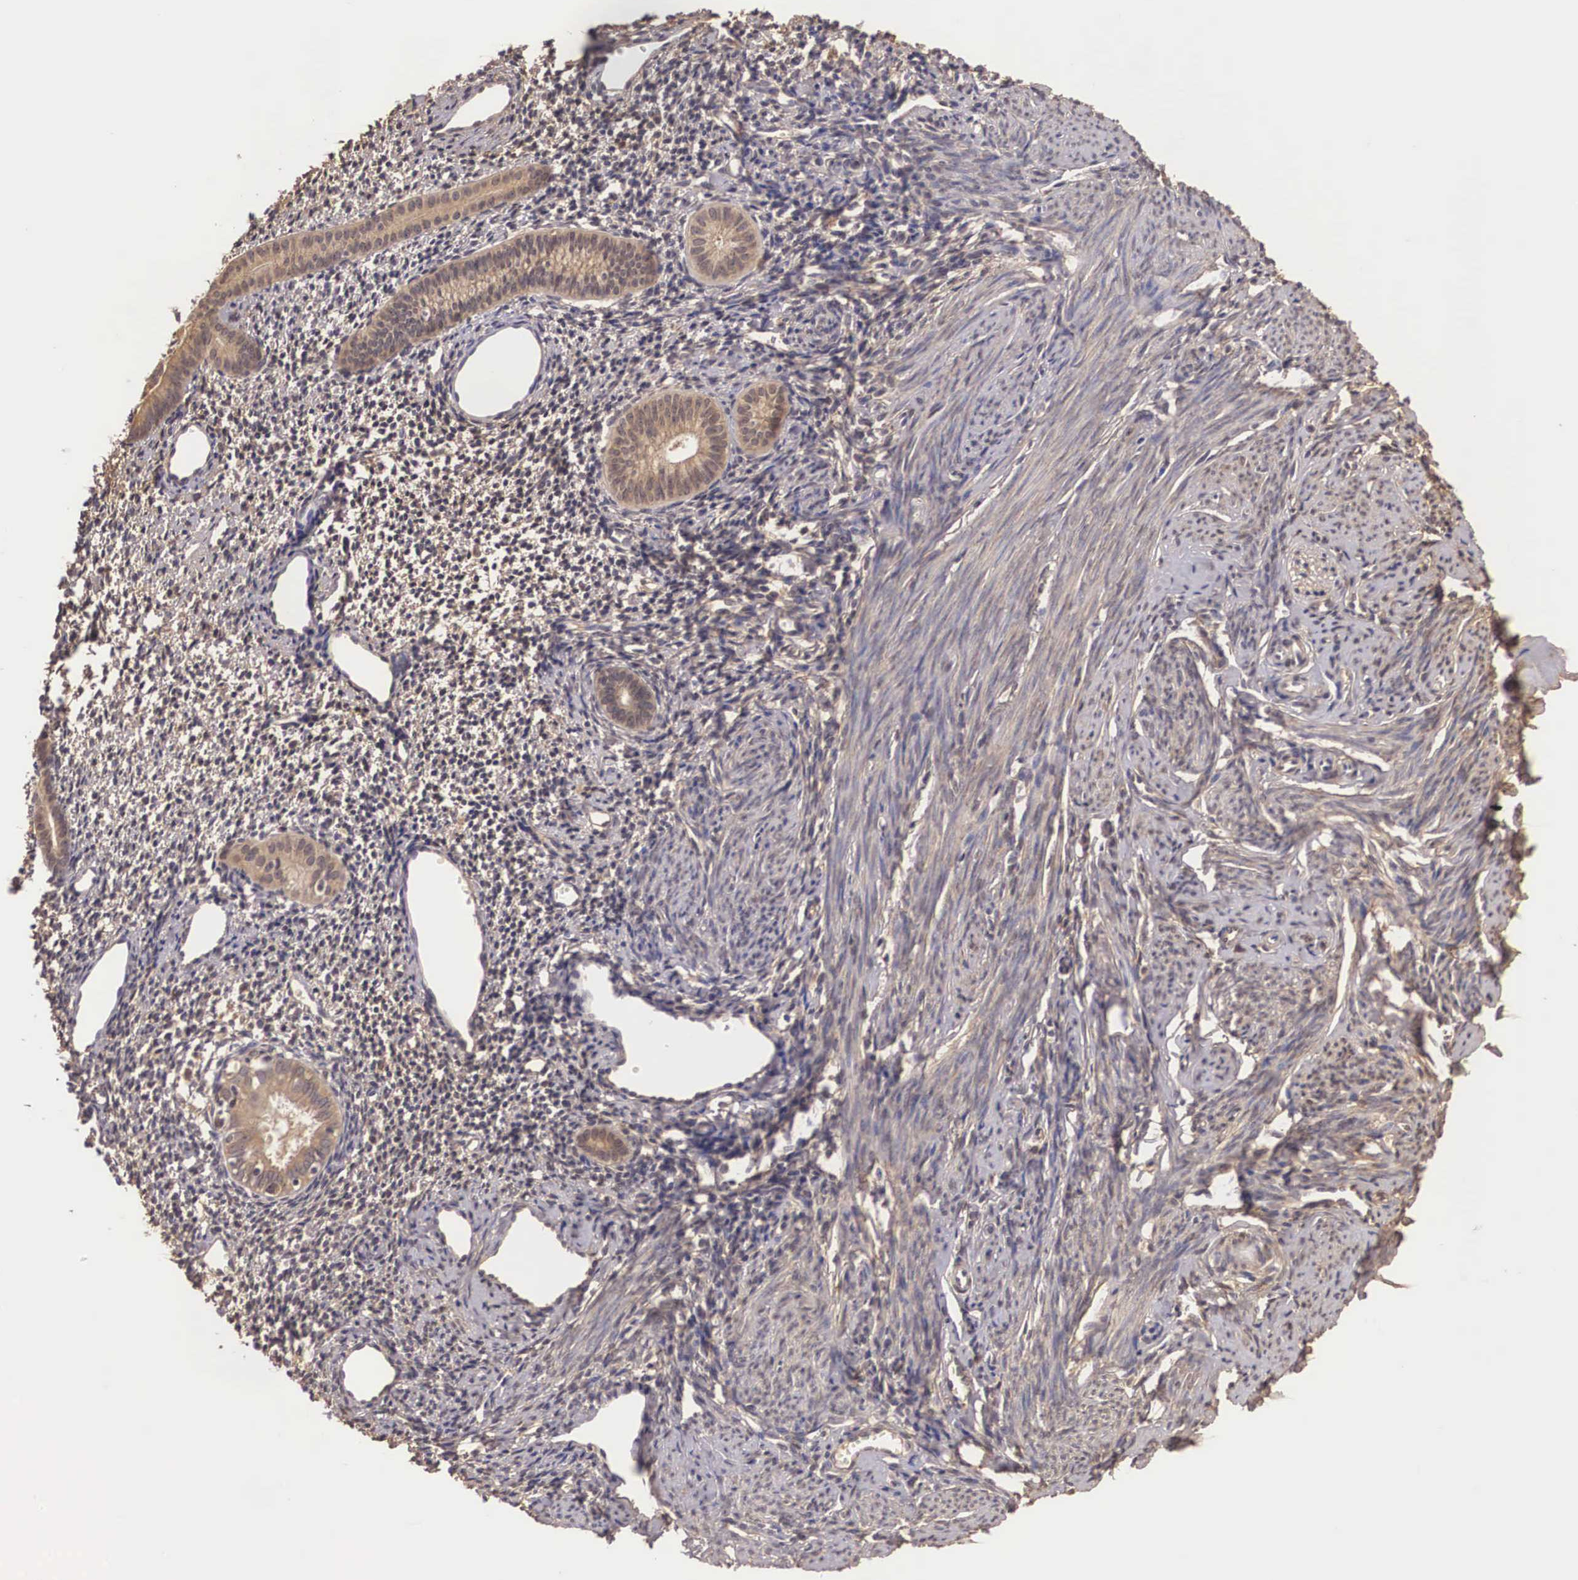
{"staining": {"intensity": "negative", "quantity": "none", "location": "none"}, "tissue": "endometrium", "cell_type": "Cells in endometrial stroma", "image_type": "normal", "snomed": [{"axis": "morphology", "description": "Normal tissue, NOS"}, {"axis": "morphology", "description": "Neoplasm, benign, NOS"}, {"axis": "topography", "description": "Uterus"}], "caption": "Immunohistochemistry image of unremarkable endometrium: human endometrium stained with DAB exhibits no significant protein staining in cells in endometrial stroma.", "gene": "BCL6", "patient": {"sex": "female", "age": 55}}